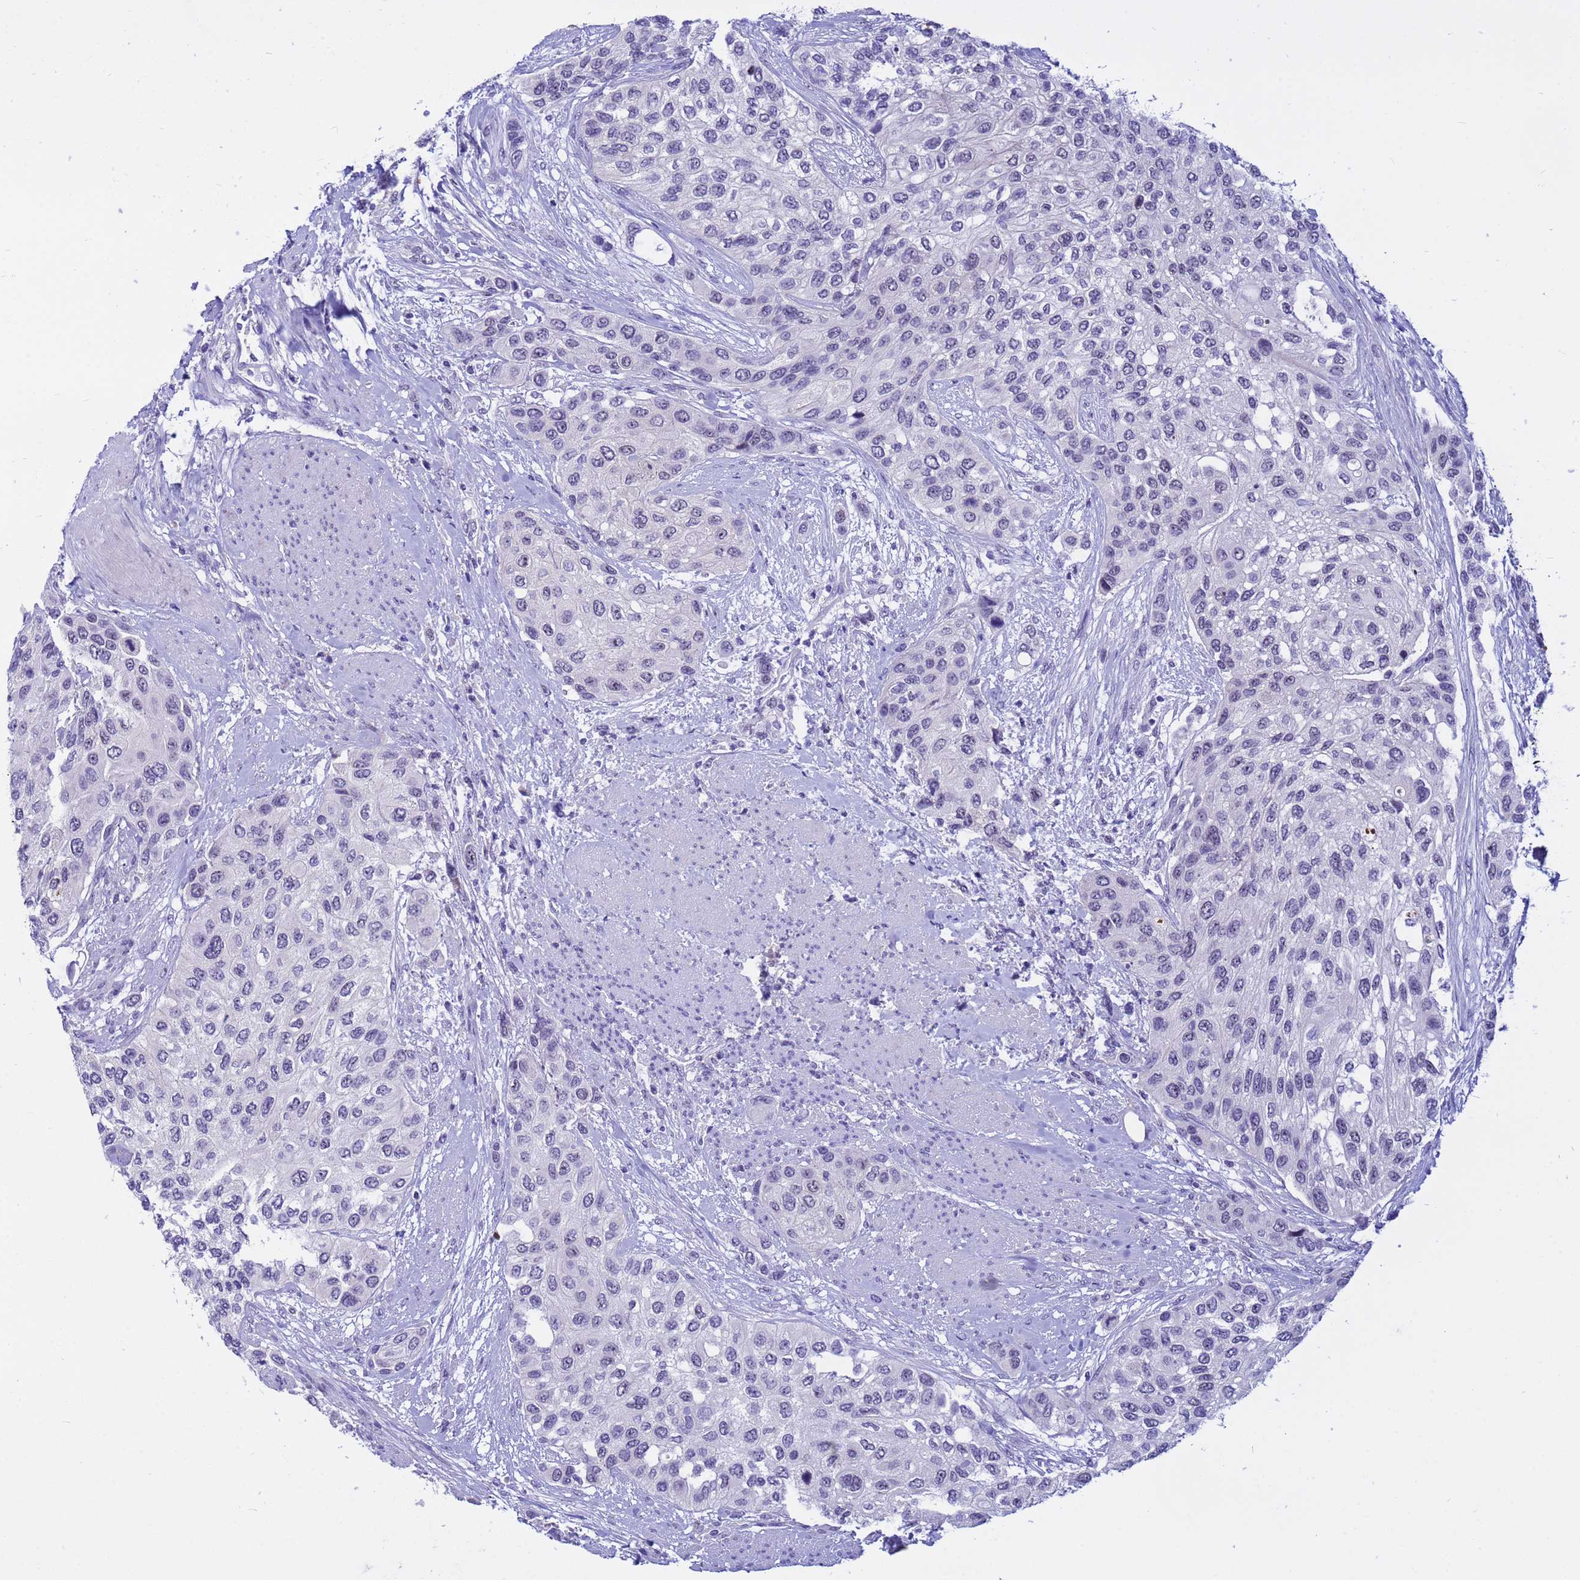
{"staining": {"intensity": "negative", "quantity": "none", "location": "none"}, "tissue": "urothelial cancer", "cell_type": "Tumor cells", "image_type": "cancer", "snomed": [{"axis": "morphology", "description": "Normal tissue, NOS"}, {"axis": "morphology", "description": "Urothelial carcinoma, High grade"}, {"axis": "topography", "description": "Vascular tissue"}, {"axis": "topography", "description": "Urinary bladder"}], "caption": "Urothelial cancer was stained to show a protein in brown. There is no significant expression in tumor cells.", "gene": "DMRTC2", "patient": {"sex": "female", "age": 56}}